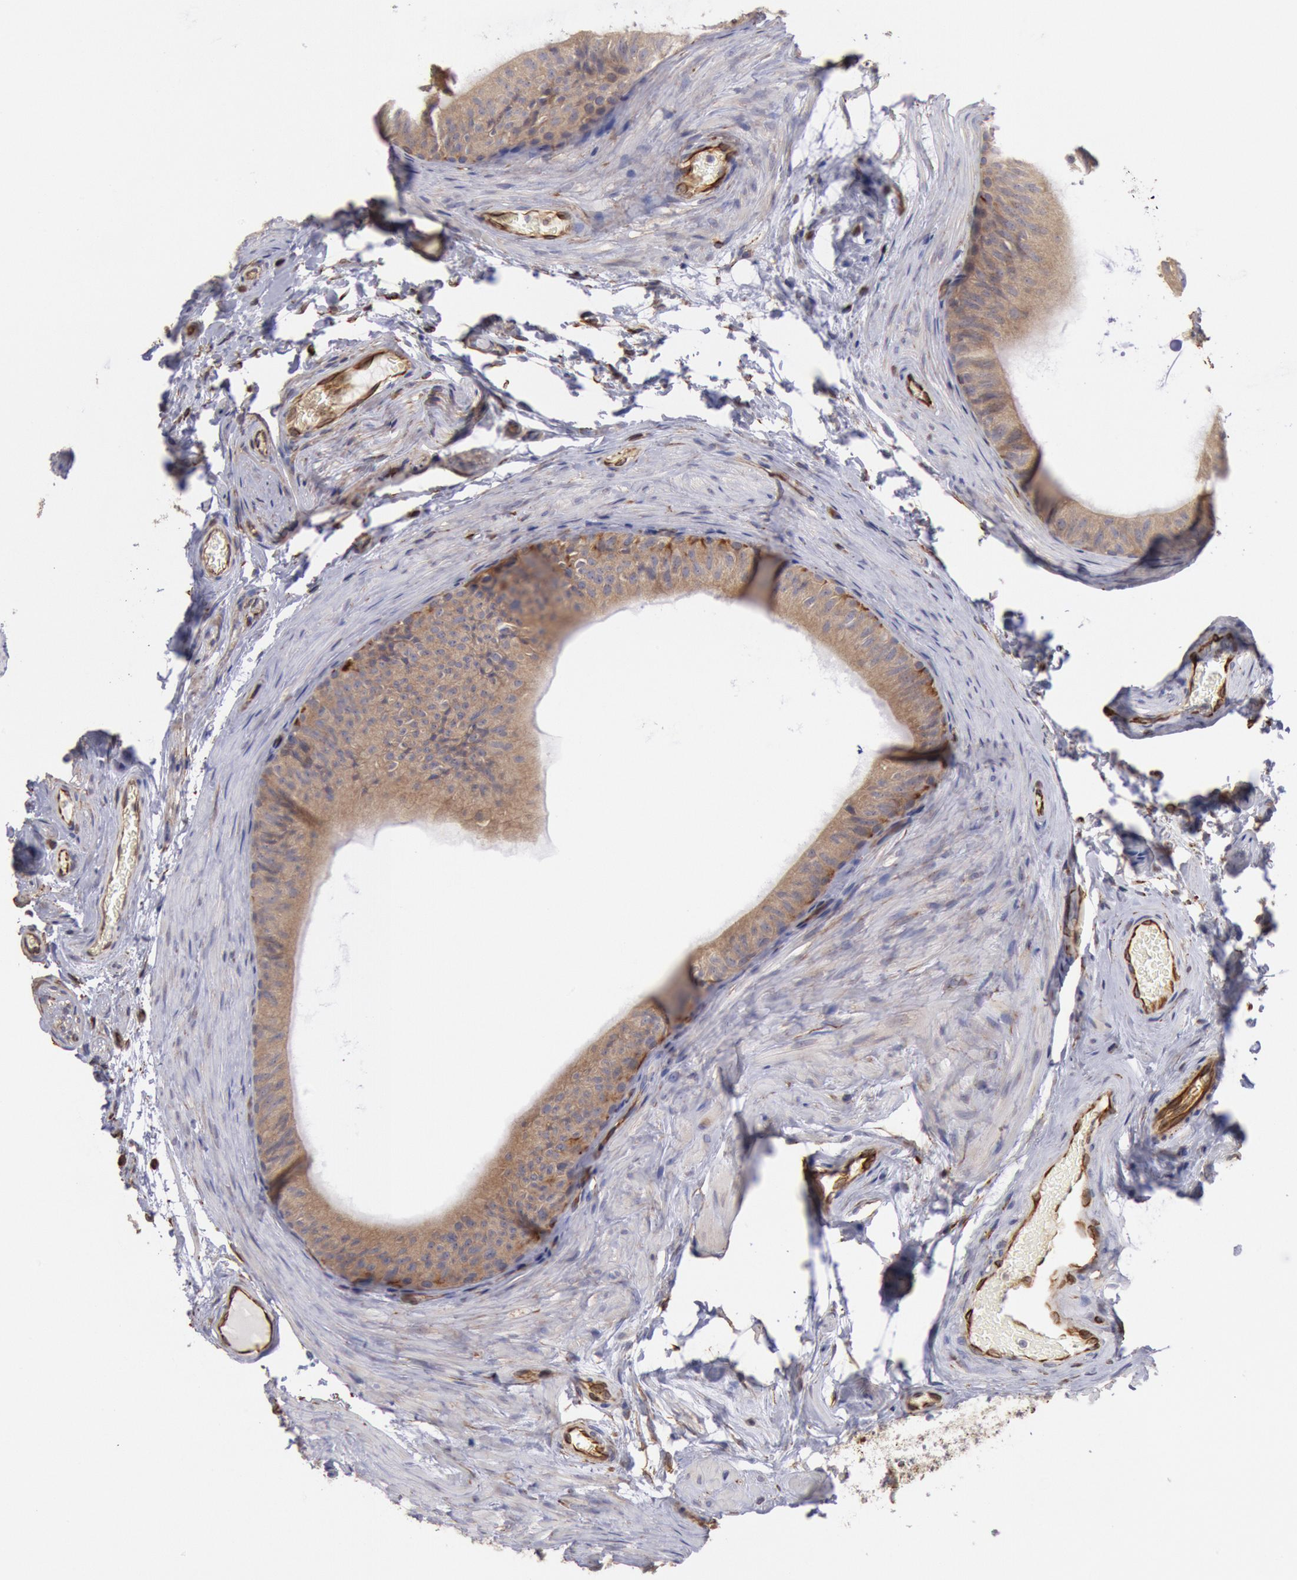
{"staining": {"intensity": "weak", "quantity": ">75%", "location": "cytoplasmic/membranous"}, "tissue": "epididymis", "cell_type": "Glandular cells", "image_type": "normal", "snomed": [{"axis": "morphology", "description": "Normal tissue, NOS"}, {"axis": "topography", "description": "Testis"}, {"axis": "topography", "description": "Epididymis"}], "caption": "Immunohistochemical staining of unremarkable human epididymis shows >75% levels of weak cytoplasmic/membranous protein expression in approximately >75% of glandular cells.", "gene": "RNF139", "patient": {"sex": "male", "age": 36}}